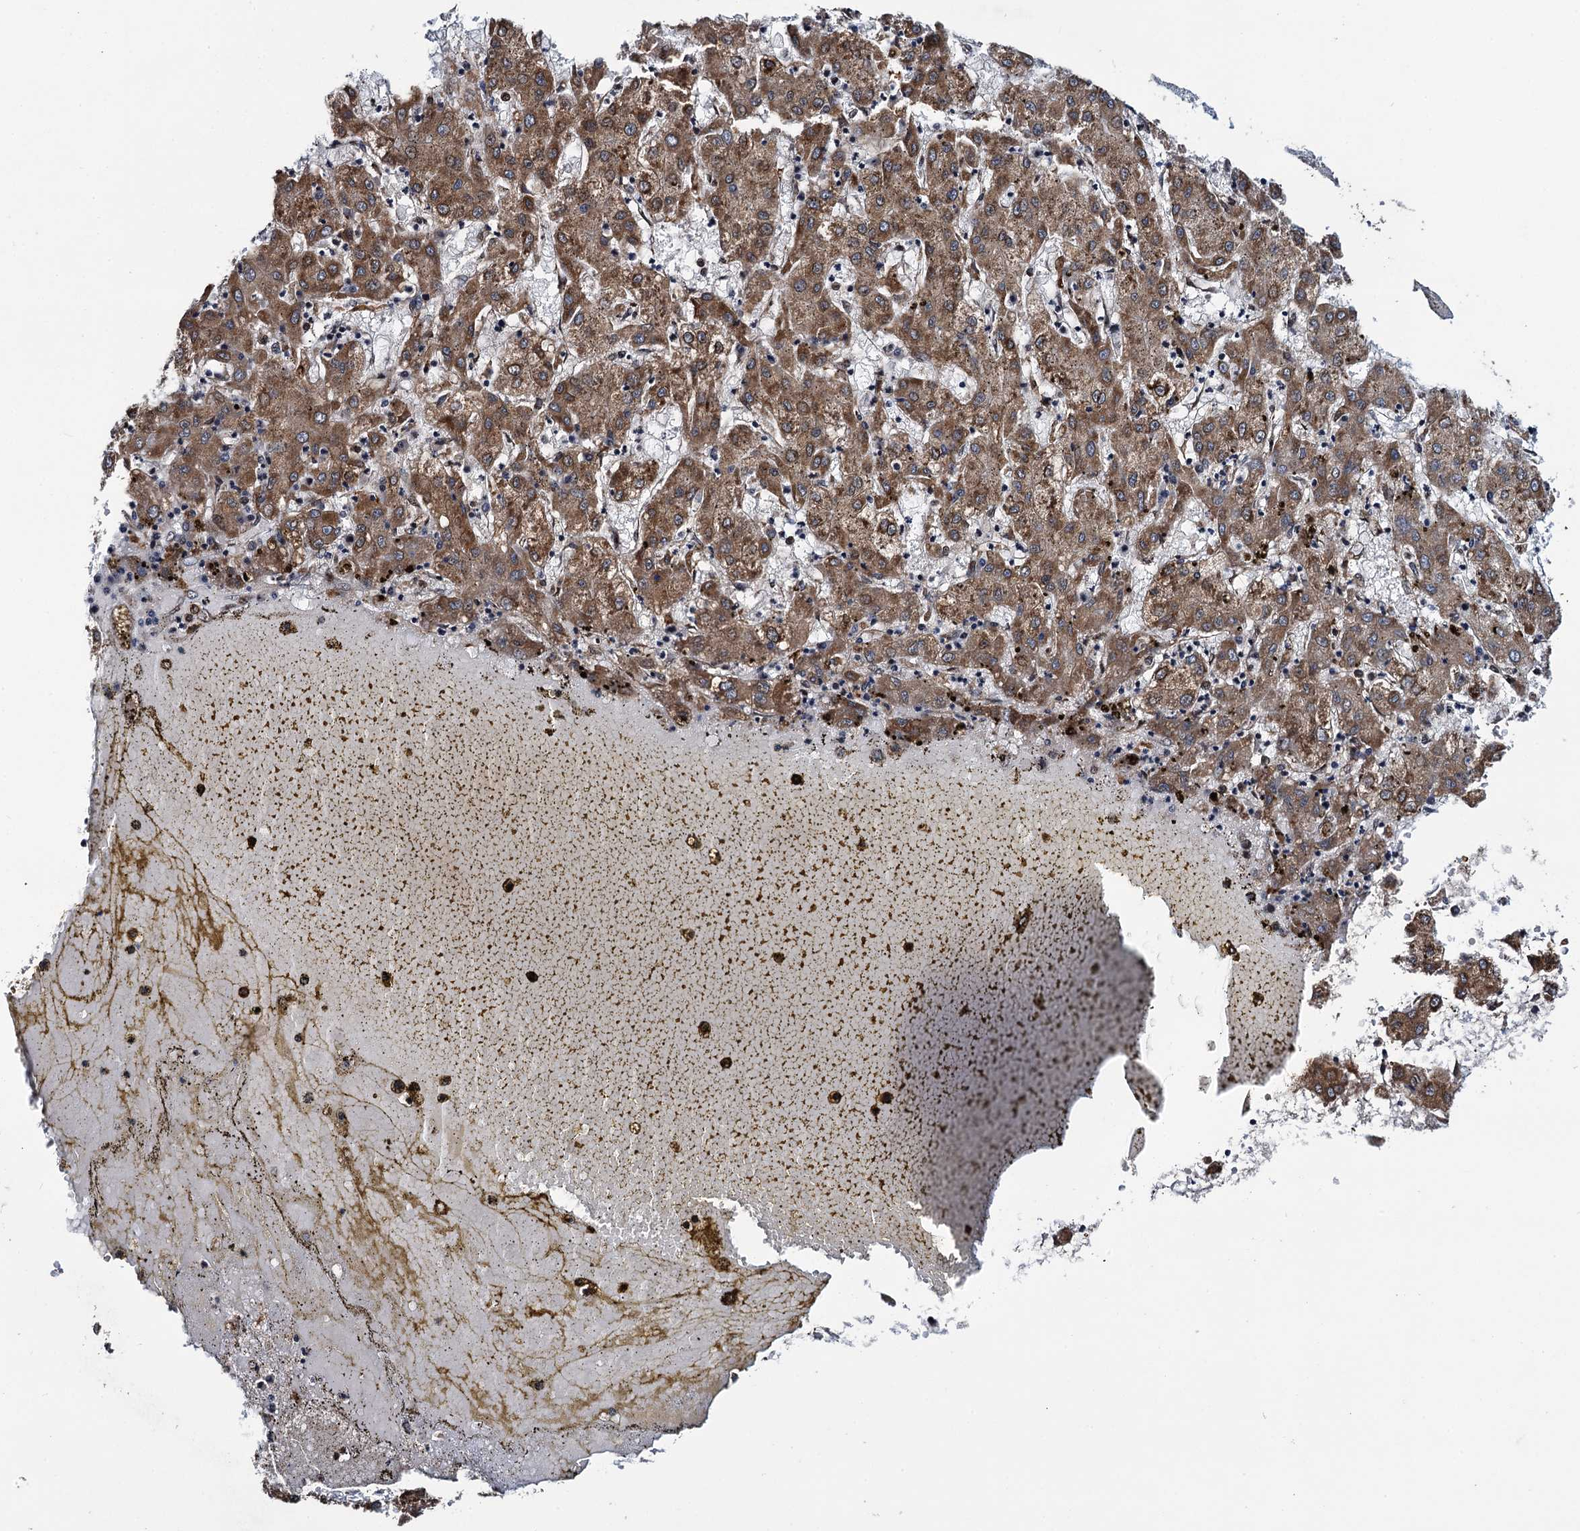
{"staining": {"intensity": "moderate", "quantity": ">75%", "location": "cytoplasmic/membranous"}, "tissue": "liver cancer", "cell_type": "Tumor cells", "image_type": "cancer", "snomed": [{"axis": "morphology", "description": "Carcinoma, Hepatocellular, NOS"}, {"axis": "topography", "description": "Liver"}], "caption": "Protein expression analysis of liver hepatocellular carcinoma reveals moderate cytoplasmic/membranous positivity in about >75% of tumor cells.", "gene": "EVX2", "patient": {"sex": "male", "age": 72}}